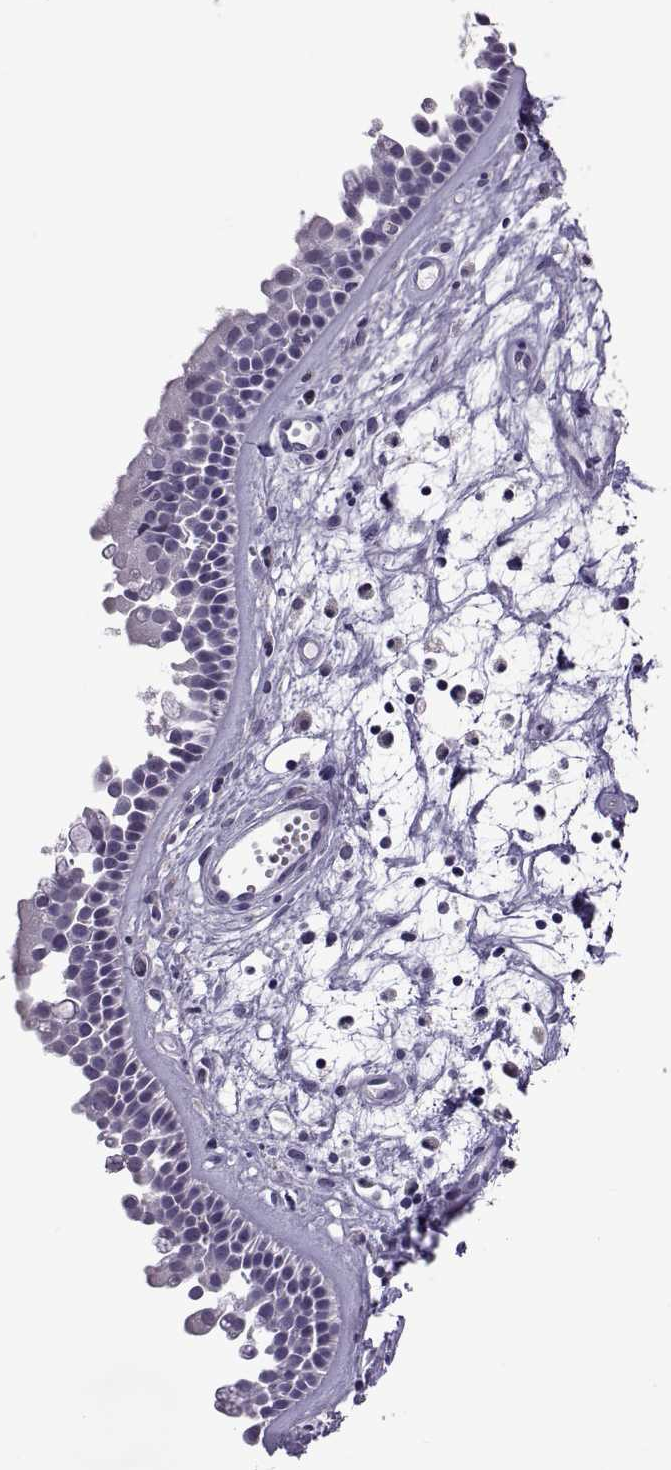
{"staining": {"intensity": "negative", "quantity": "none", "location": "none"}, "tissue": "nasopharynx", "cell_type": "Respiratory epithelial cells", "image_type": "normal", "snomed": [{"axis": "morphology", "description": "Normal tissue, NOS"}, {"axis": "topography", "description": "Nasopharynx"}], "caption": "Micrograph shows no protein positivity in respiratory epithelial cells of benign nasopharynx.", "gene": "MAGEB18", "patient": {"sex": "female", "age": 68}}